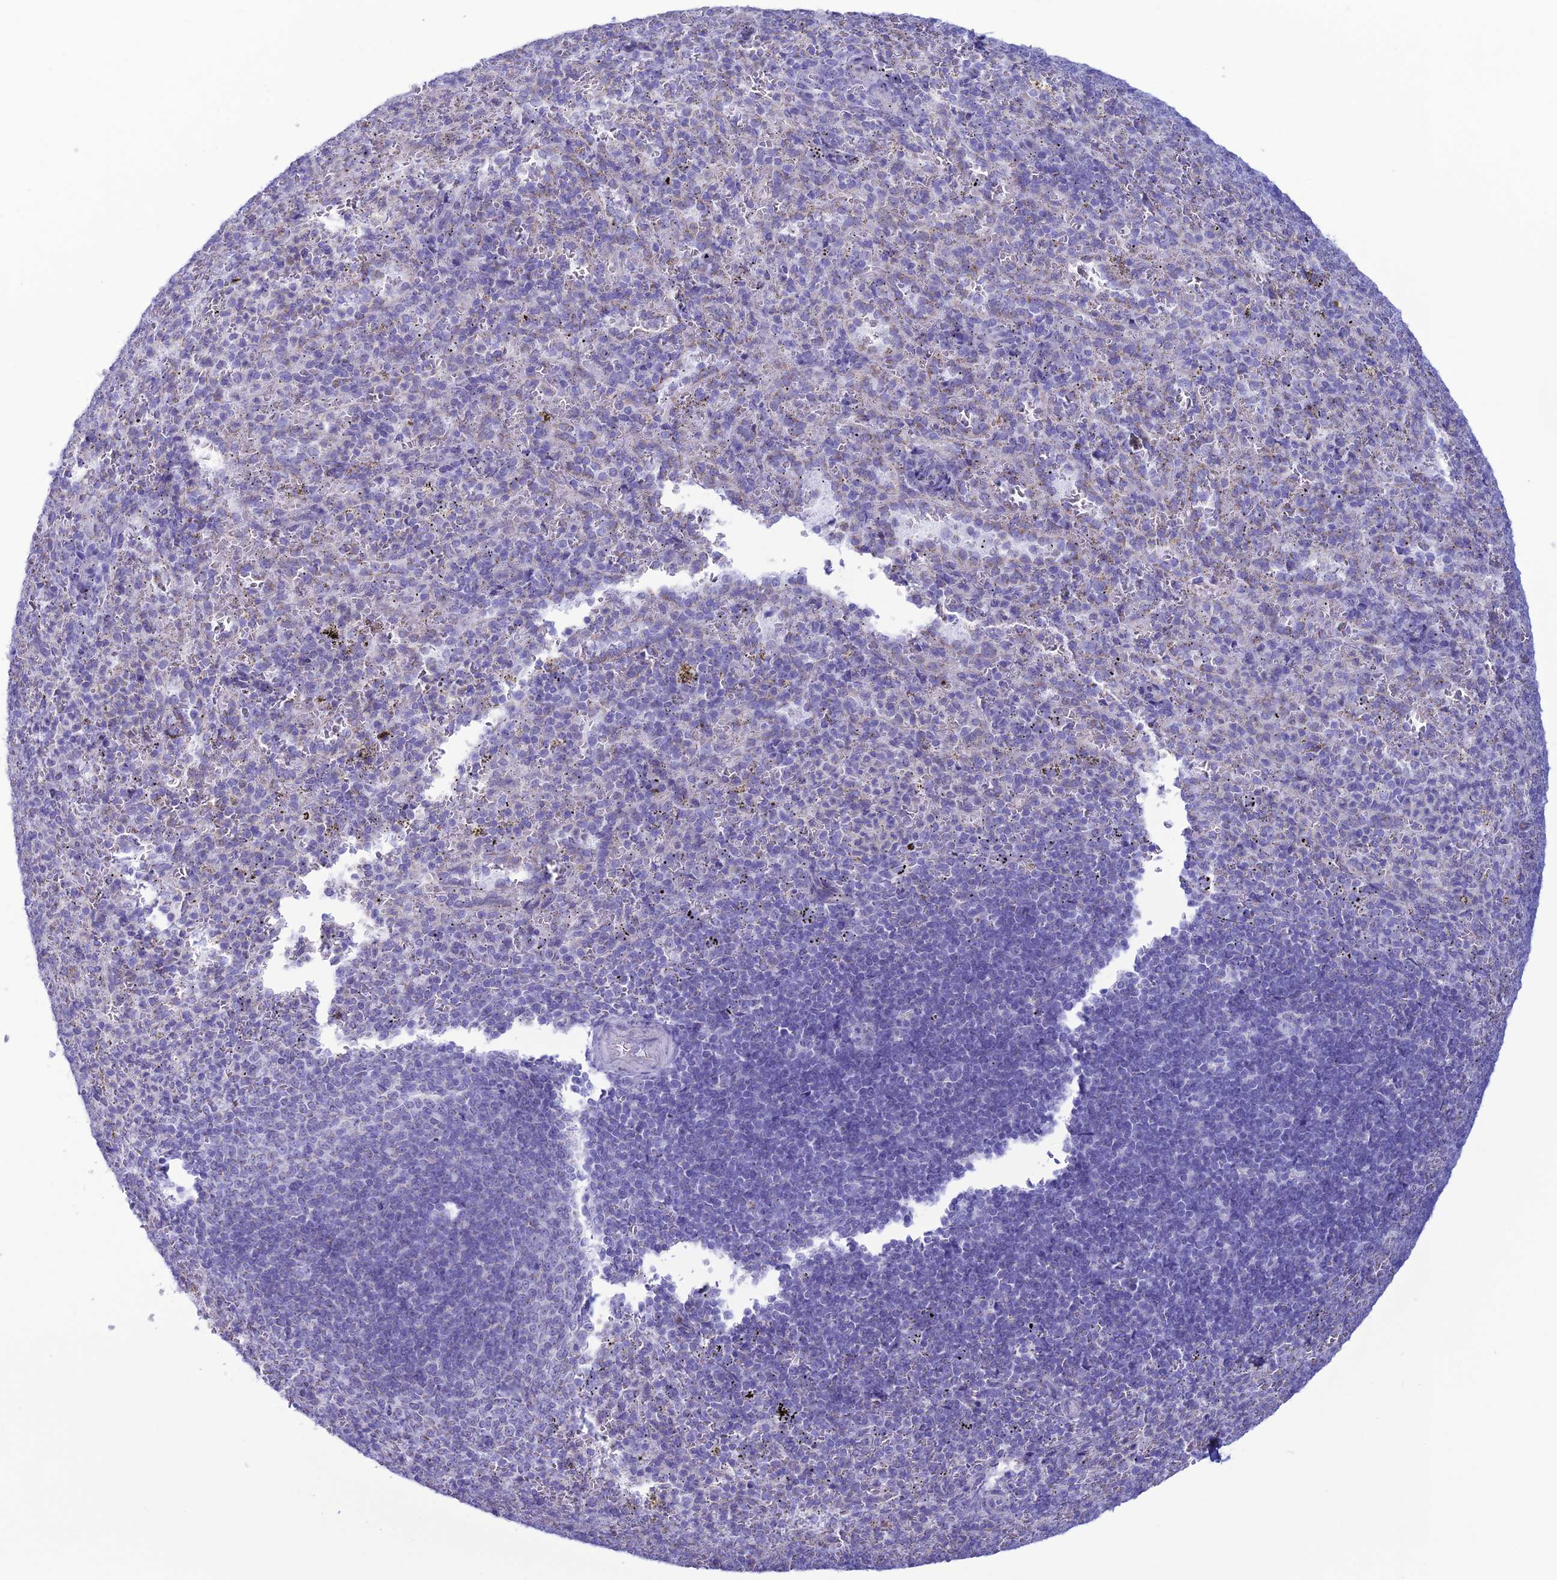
{"staining": {"intensity": "negative", "quantity": "none", "location": "none"}, "tissue": "spleen", "cell_type": "Cells in red pulp", "image_type": "normal", "snomed": [{"axis": "morphology", "description": "Normal tissue, NOS"}, {"axis": "topography", "description": "Spleen"}], "caption": "Image shows no significant protein staining in cells in red pulp of unremarkable spleen.", "gene": "CFAP210", "patient": {"sex": "female", "age": 21}}